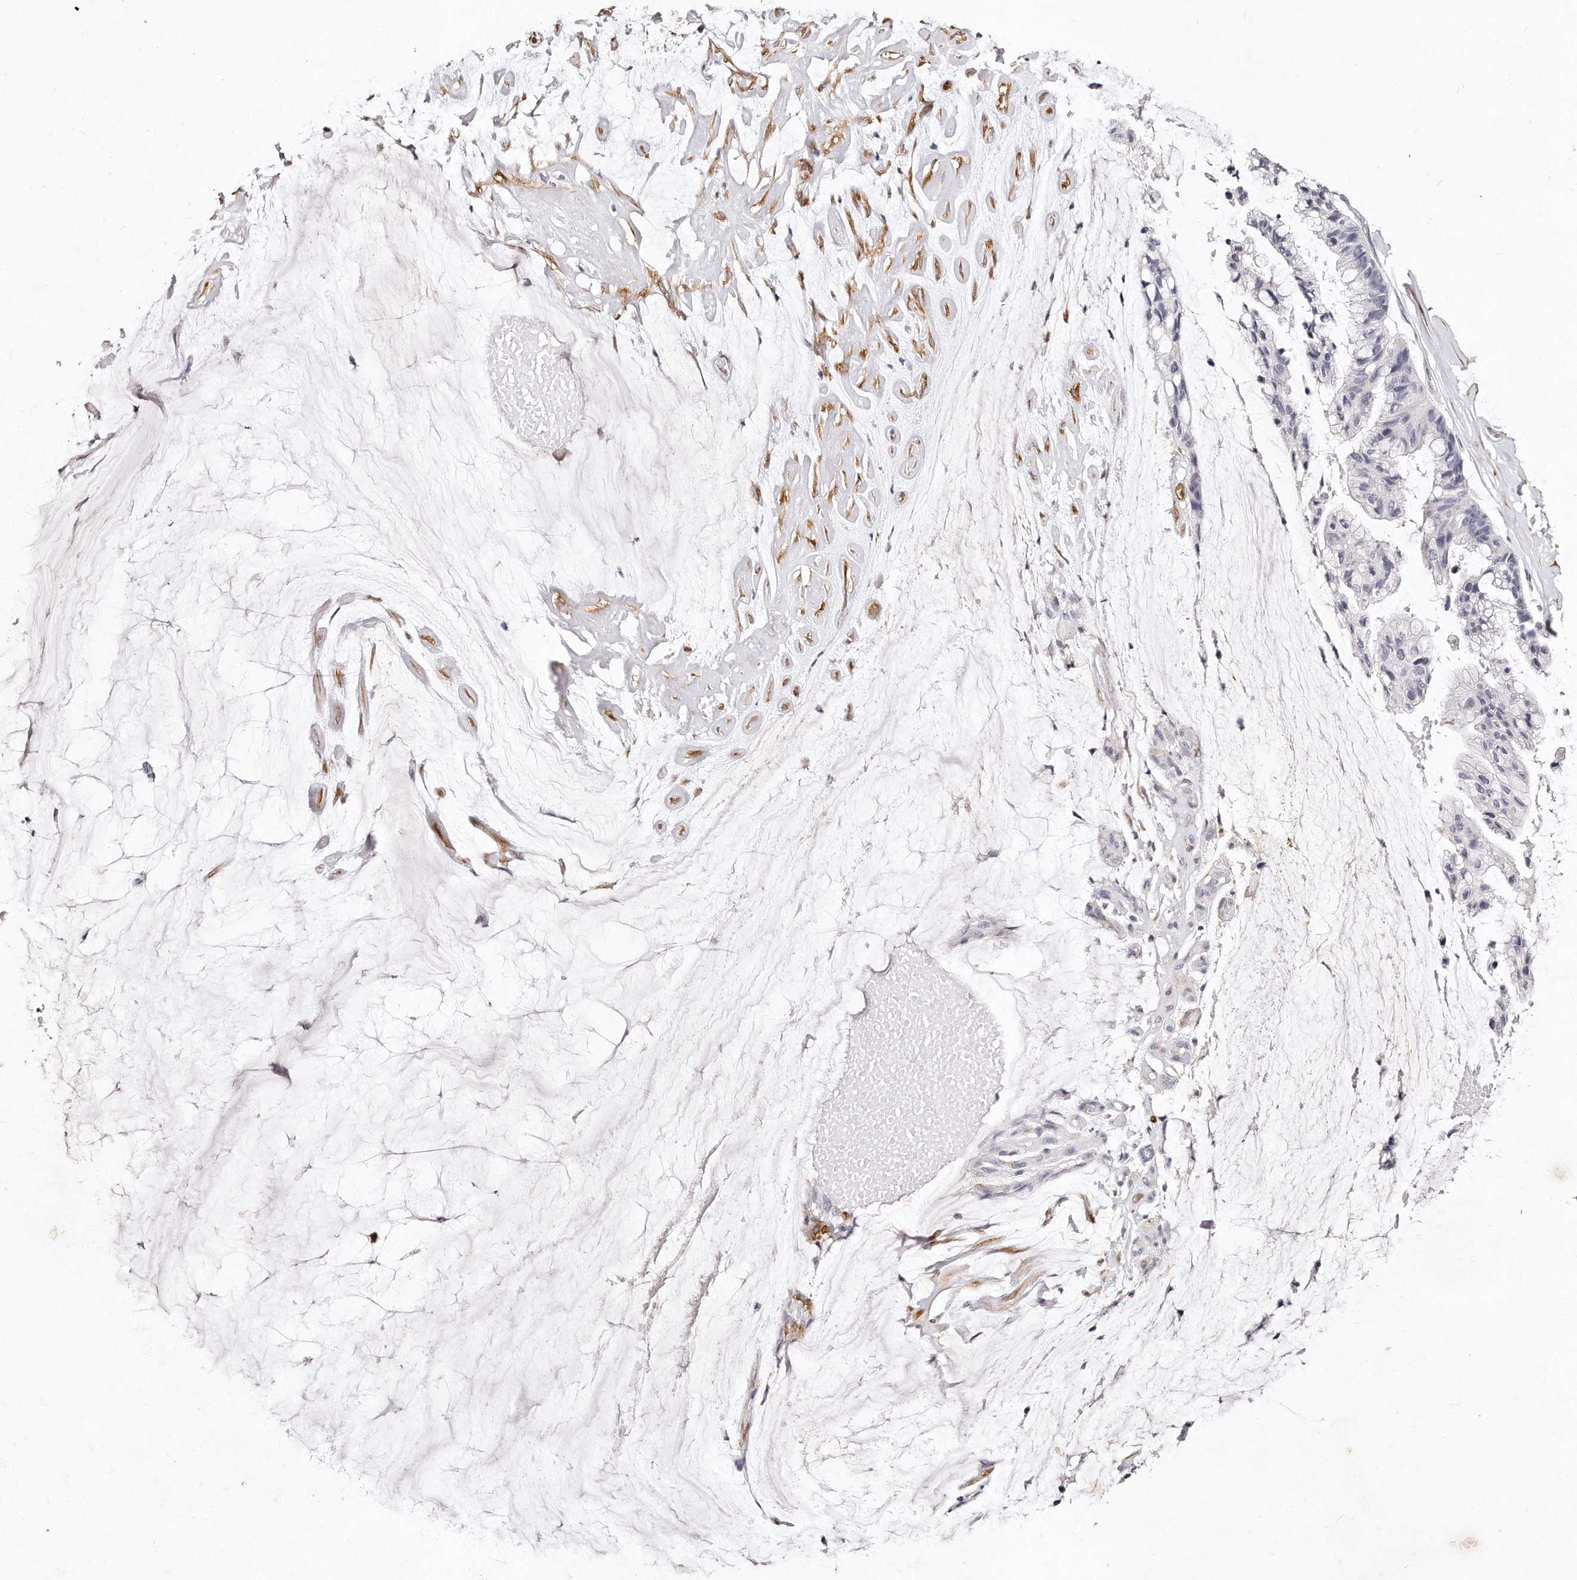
{"staining": {"intensity": "negative", "quantity": "none", "location": "none"}, "tissue": "ovarian cancer", "cell_type": "Tumor cells", "image_type": "cancer", "snomed": [{"axis": "morphology", "description": "Cystadenocarcinoma, mucinous, NOS"}, {"axis": "topography", "description": "Ovary"}], "caption": "Protein analysis of ovarian cancer shows no significant positivity in tumor cells. (DAB (3,3'-diaminobenzidine) IHC with hematoxylin counter stain).", "gene": "LMOD1", "patient": {"sex": "female", "age": 39}}